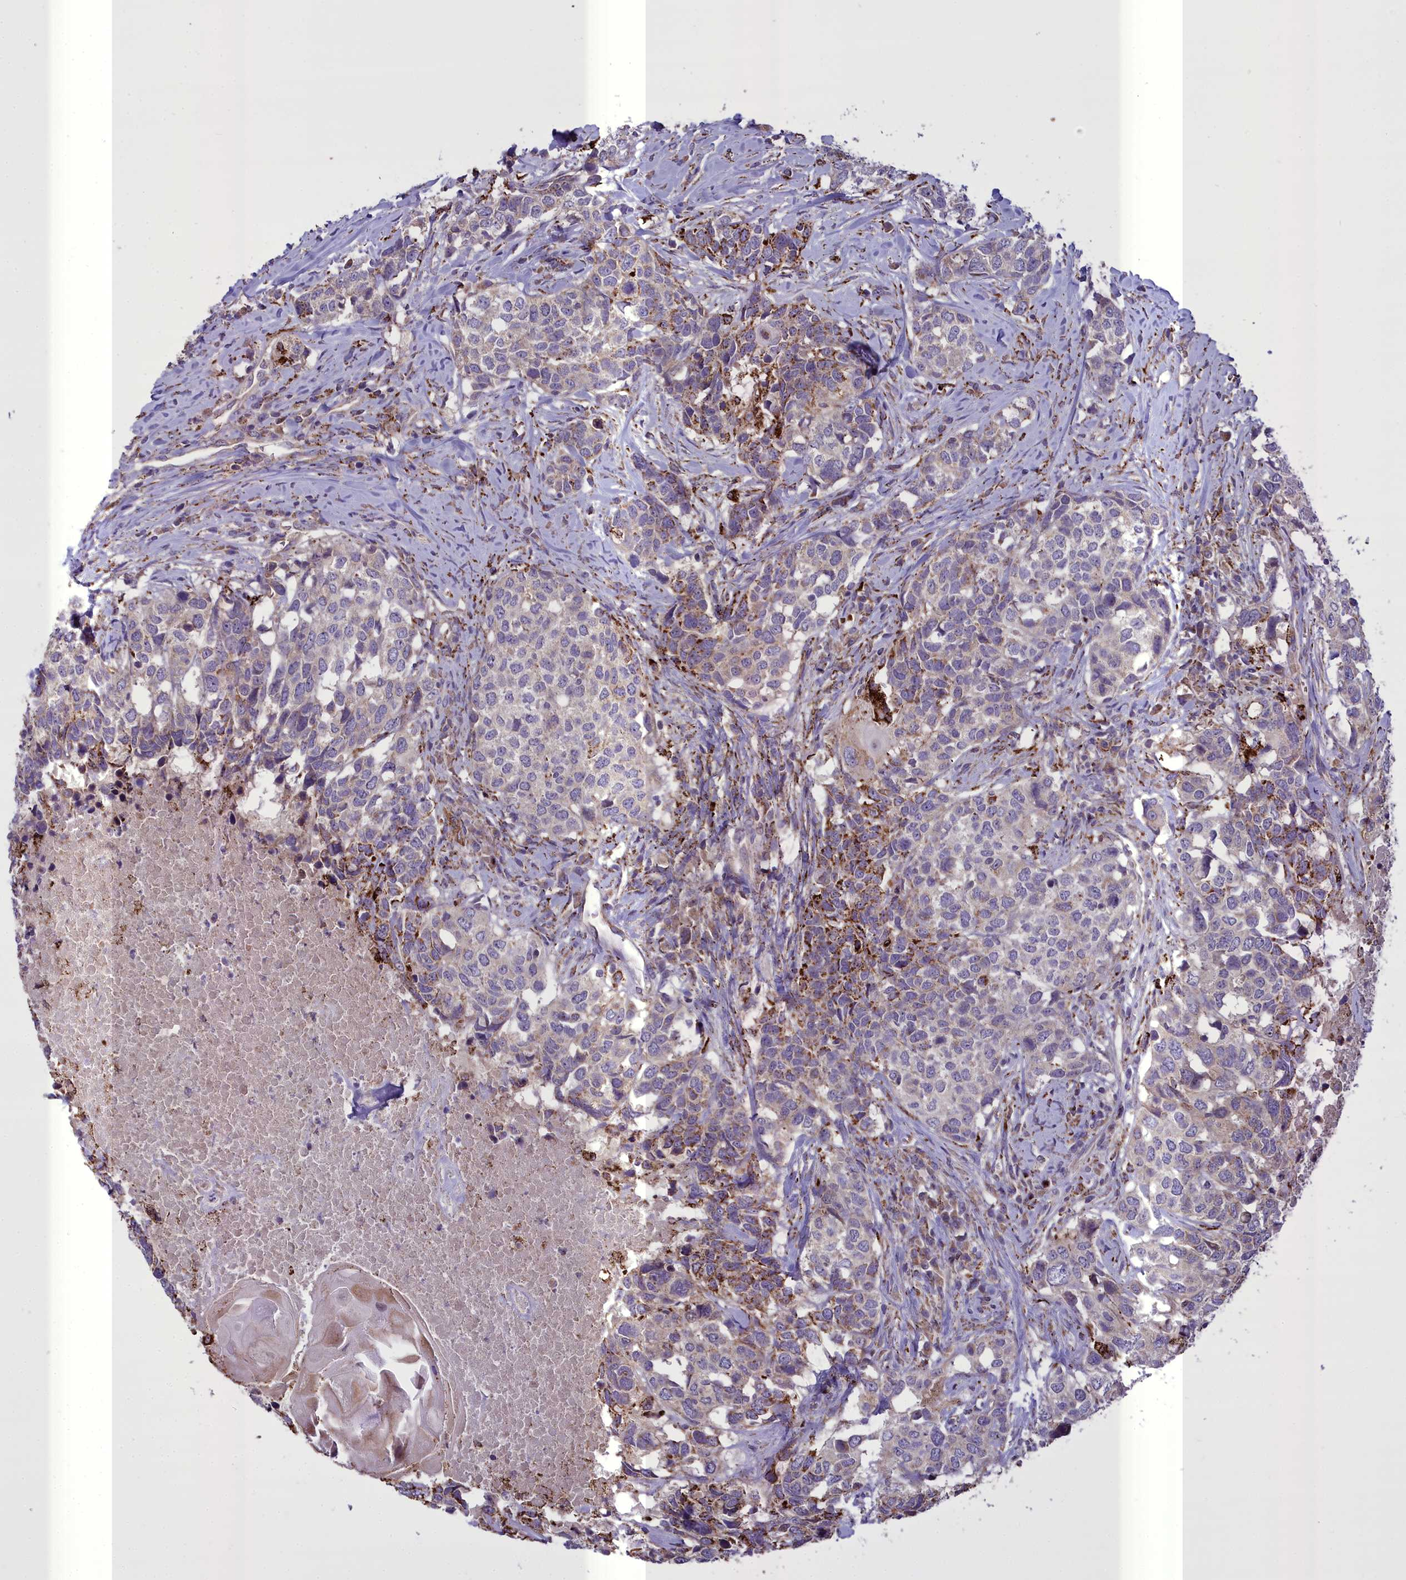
{"staining": {"intensity": "moderate", "quantity": "25%-75%", "location": "cytoplasmic/membranous"}, "tissue": "head and neck cancer", "cell_type": "Tumor cells", "image_type": "cancer", "snomed": [{"axis": "morphology", "description": "Squamous cell carcinoma, NOS"}, {"axis": "topography", "description": "Head-Neck"}], "caption": "Immunohistochemical staining of human head and neck cancer displays medium levels of moderate cytoplasmic/membranous staining in about 25%-75% of tumor cells. (Stains: DAB in brown, nuclei in blue, Microscopy: brightfield microscopy at high magnification).", "gene": "TBC1D24", "patient": {"sex": "male", "age": 66}}